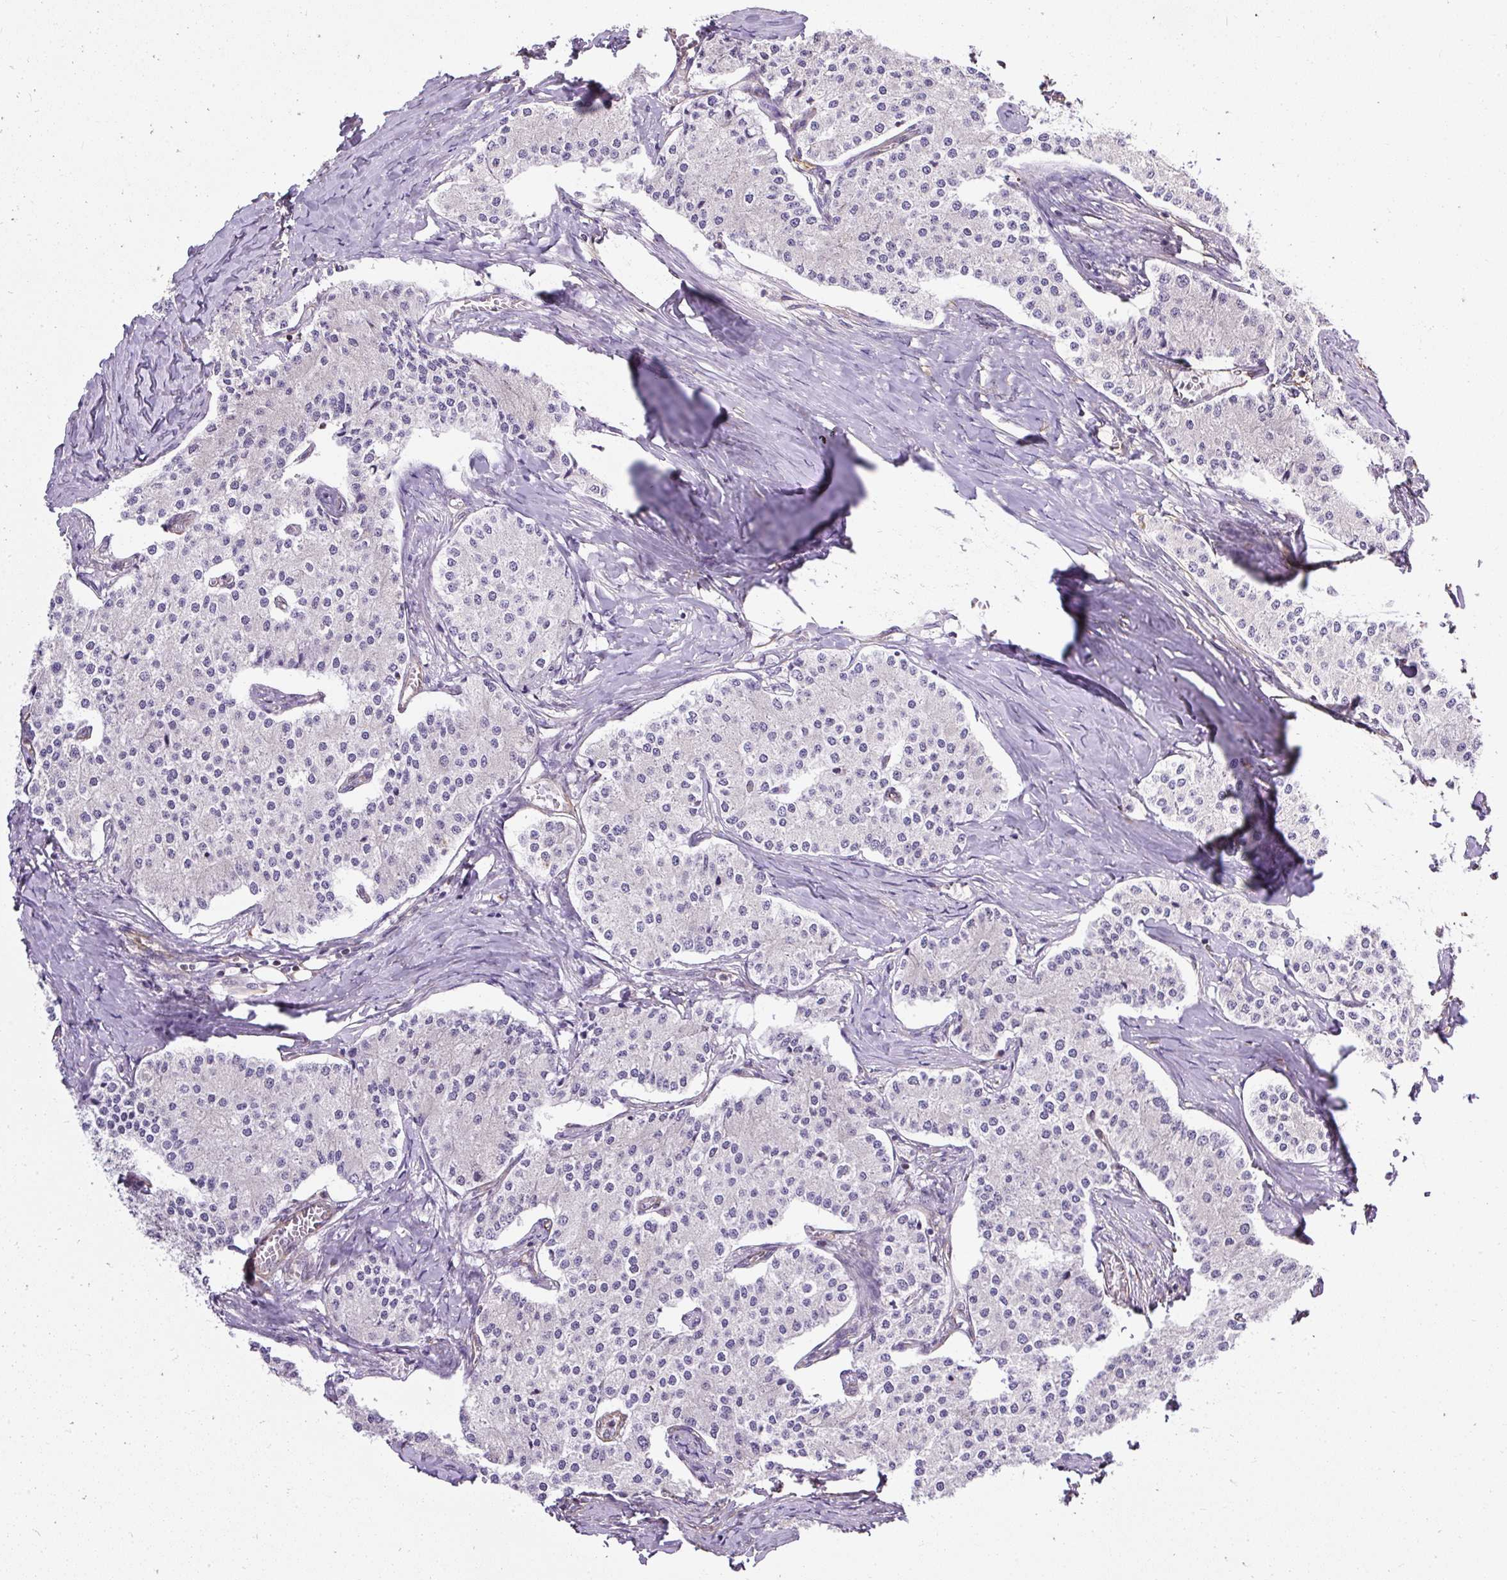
{"staining": {"intensity": "negative", "quantity": "none", "location": "none"}, "tissue": "carcinoid", "cell_type": "Tumor cells", "image_type": "cancer", "snomed": [{"axis": "morphology", "description": "Carcinoid, malignant, NOS"}, {"axis": "topography", "description": "Colon"}], "caption": "Immunohistochemistry of human carcinoid (malignant) displays no staining in tumor cells.", "gene": "PLS1", "patient": {"sex": "female", "age": 52}}